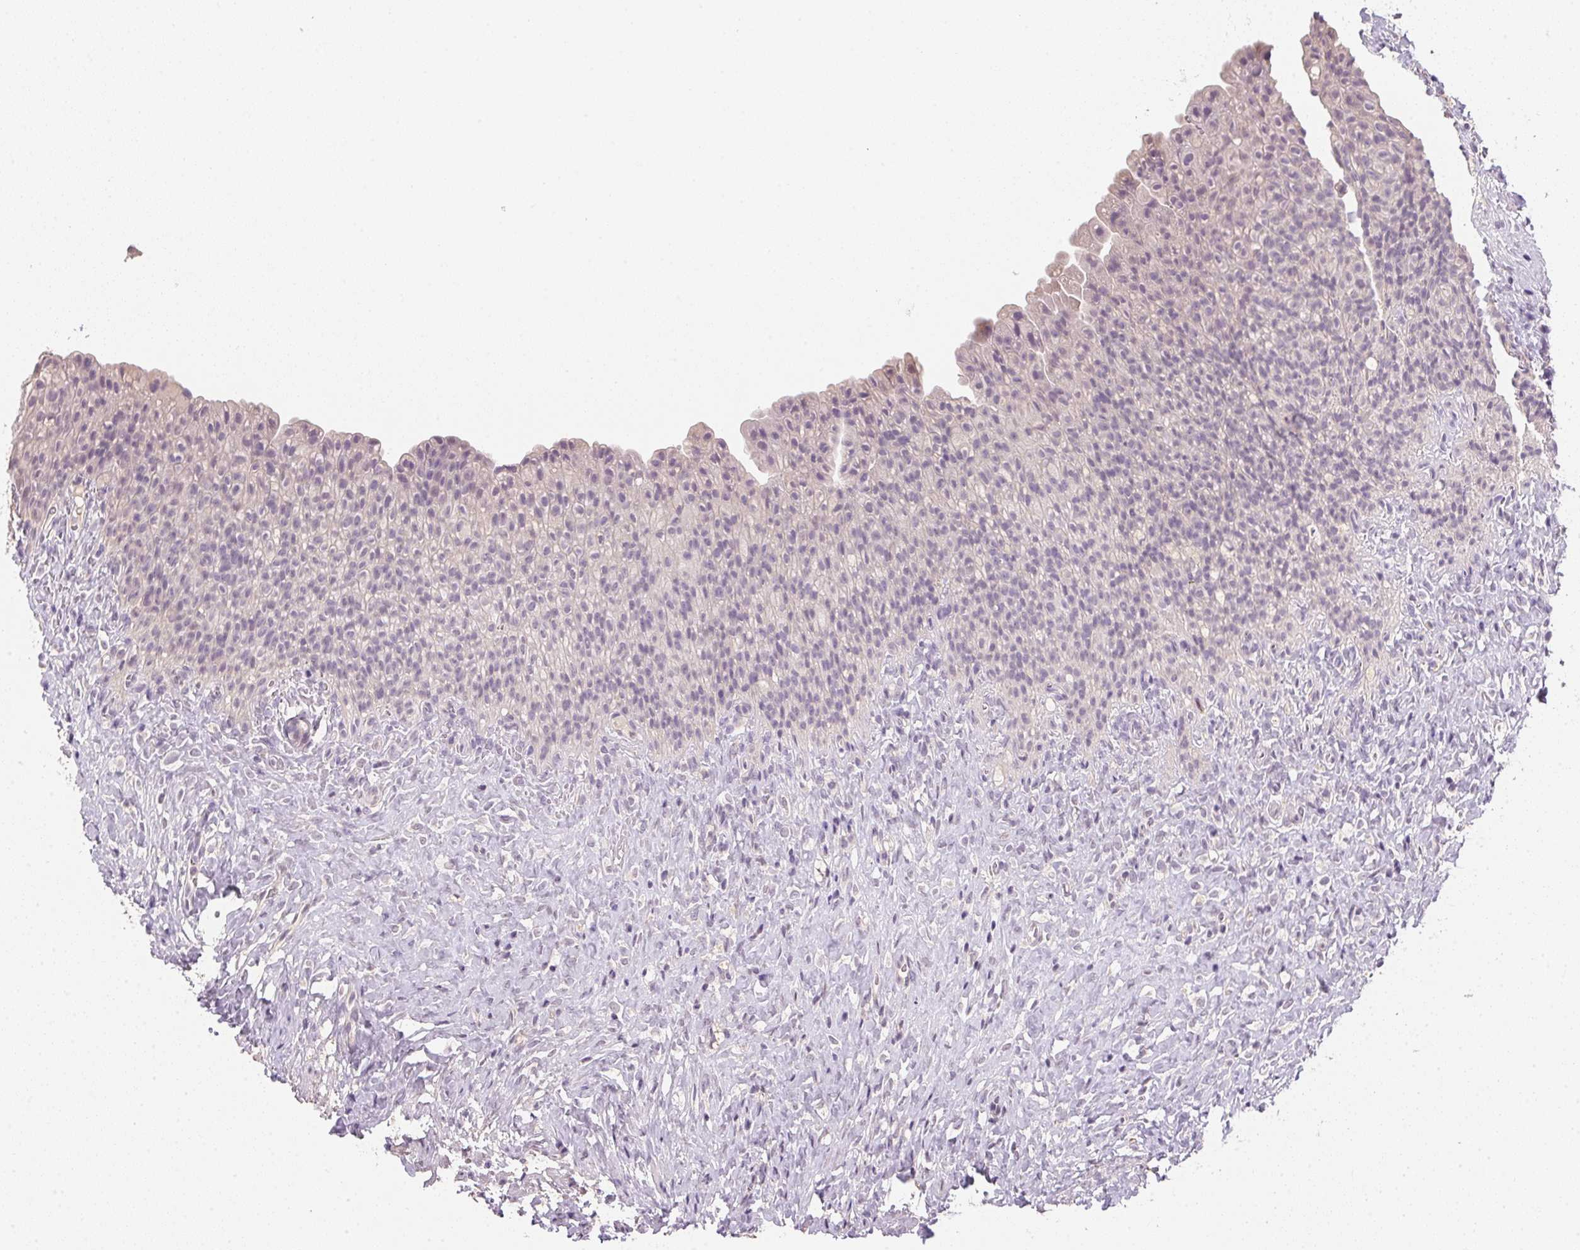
{"staining": {"intensity": "negative", "quantity": "none", "location": "none"}, "tissue": "urinary bladder", "cell_type": "Urothelial cells", "image_type": "normal", "snomed": [{"axis": "morphology", "description": "Normal tissue, NOS"}, {"axis": "topography", "description": "Urinary bladder"}, {"axis": "topography", "description": "Prostate"}], "caption": "A histopathology image of urinary bladder stained for a protein exhibits no brown staining in urothelial cells.", "gene": "ALDH8A1", "patient": {"sex": "male", "age": 76}}